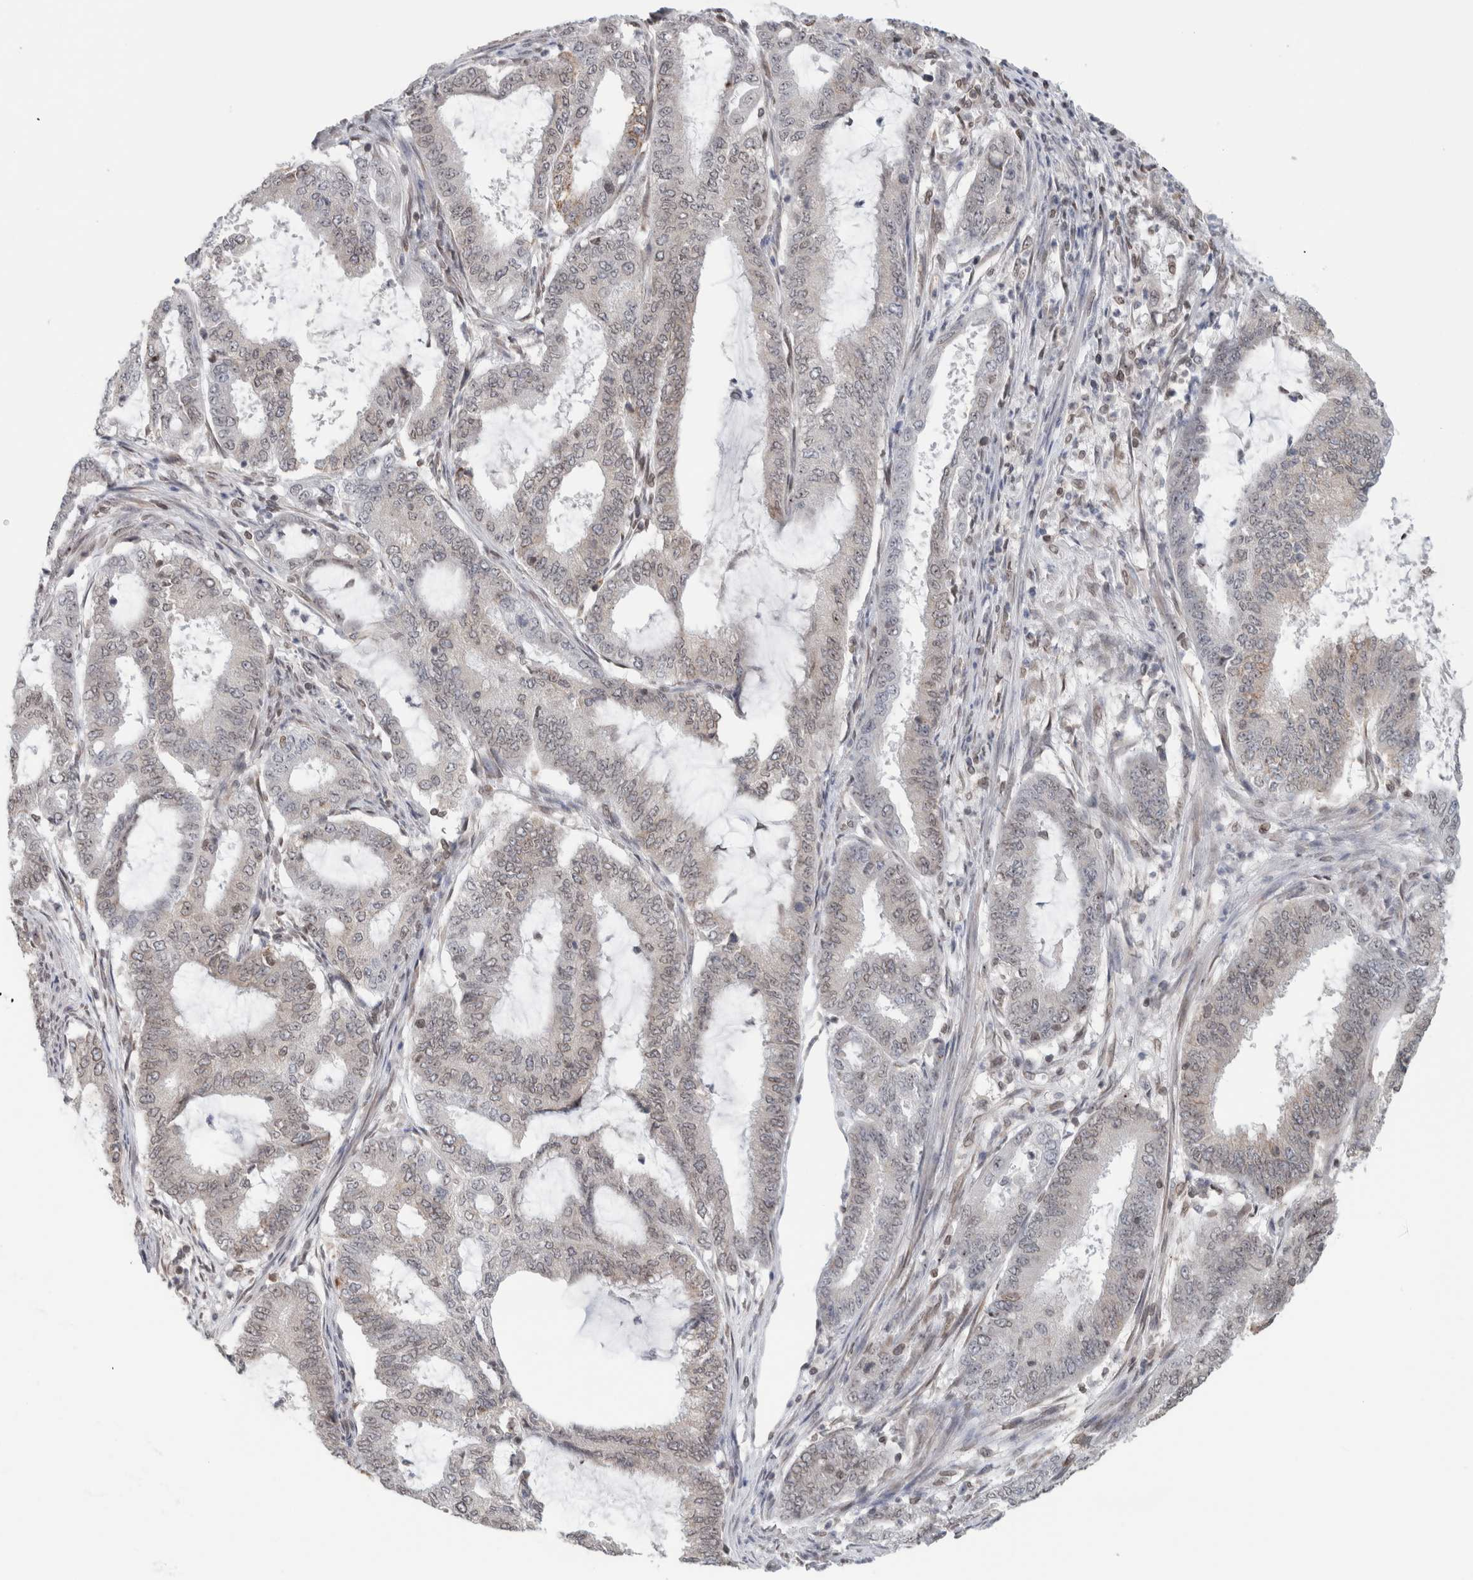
{"staining": {"intensity": "negative", "quantity": "none", "location": "none"}, "tissue": "endometrial cancer", "cell_type": "Tumor cells", "image_type": "cancer", "snomed": [{"axis": "morphology", "description": "Adenocarcinoma, NOS"}, {"axis": "topography", "description": "Endometrium"}], "caption": "Immunohistochemistry image of human endometrial cancer (adenocarcinoma) stained for a protein (brown), which exhibits no positivity in tumor cells.", "gene": "RBMX2", "patient": {"sex": "female", "age": 51}}